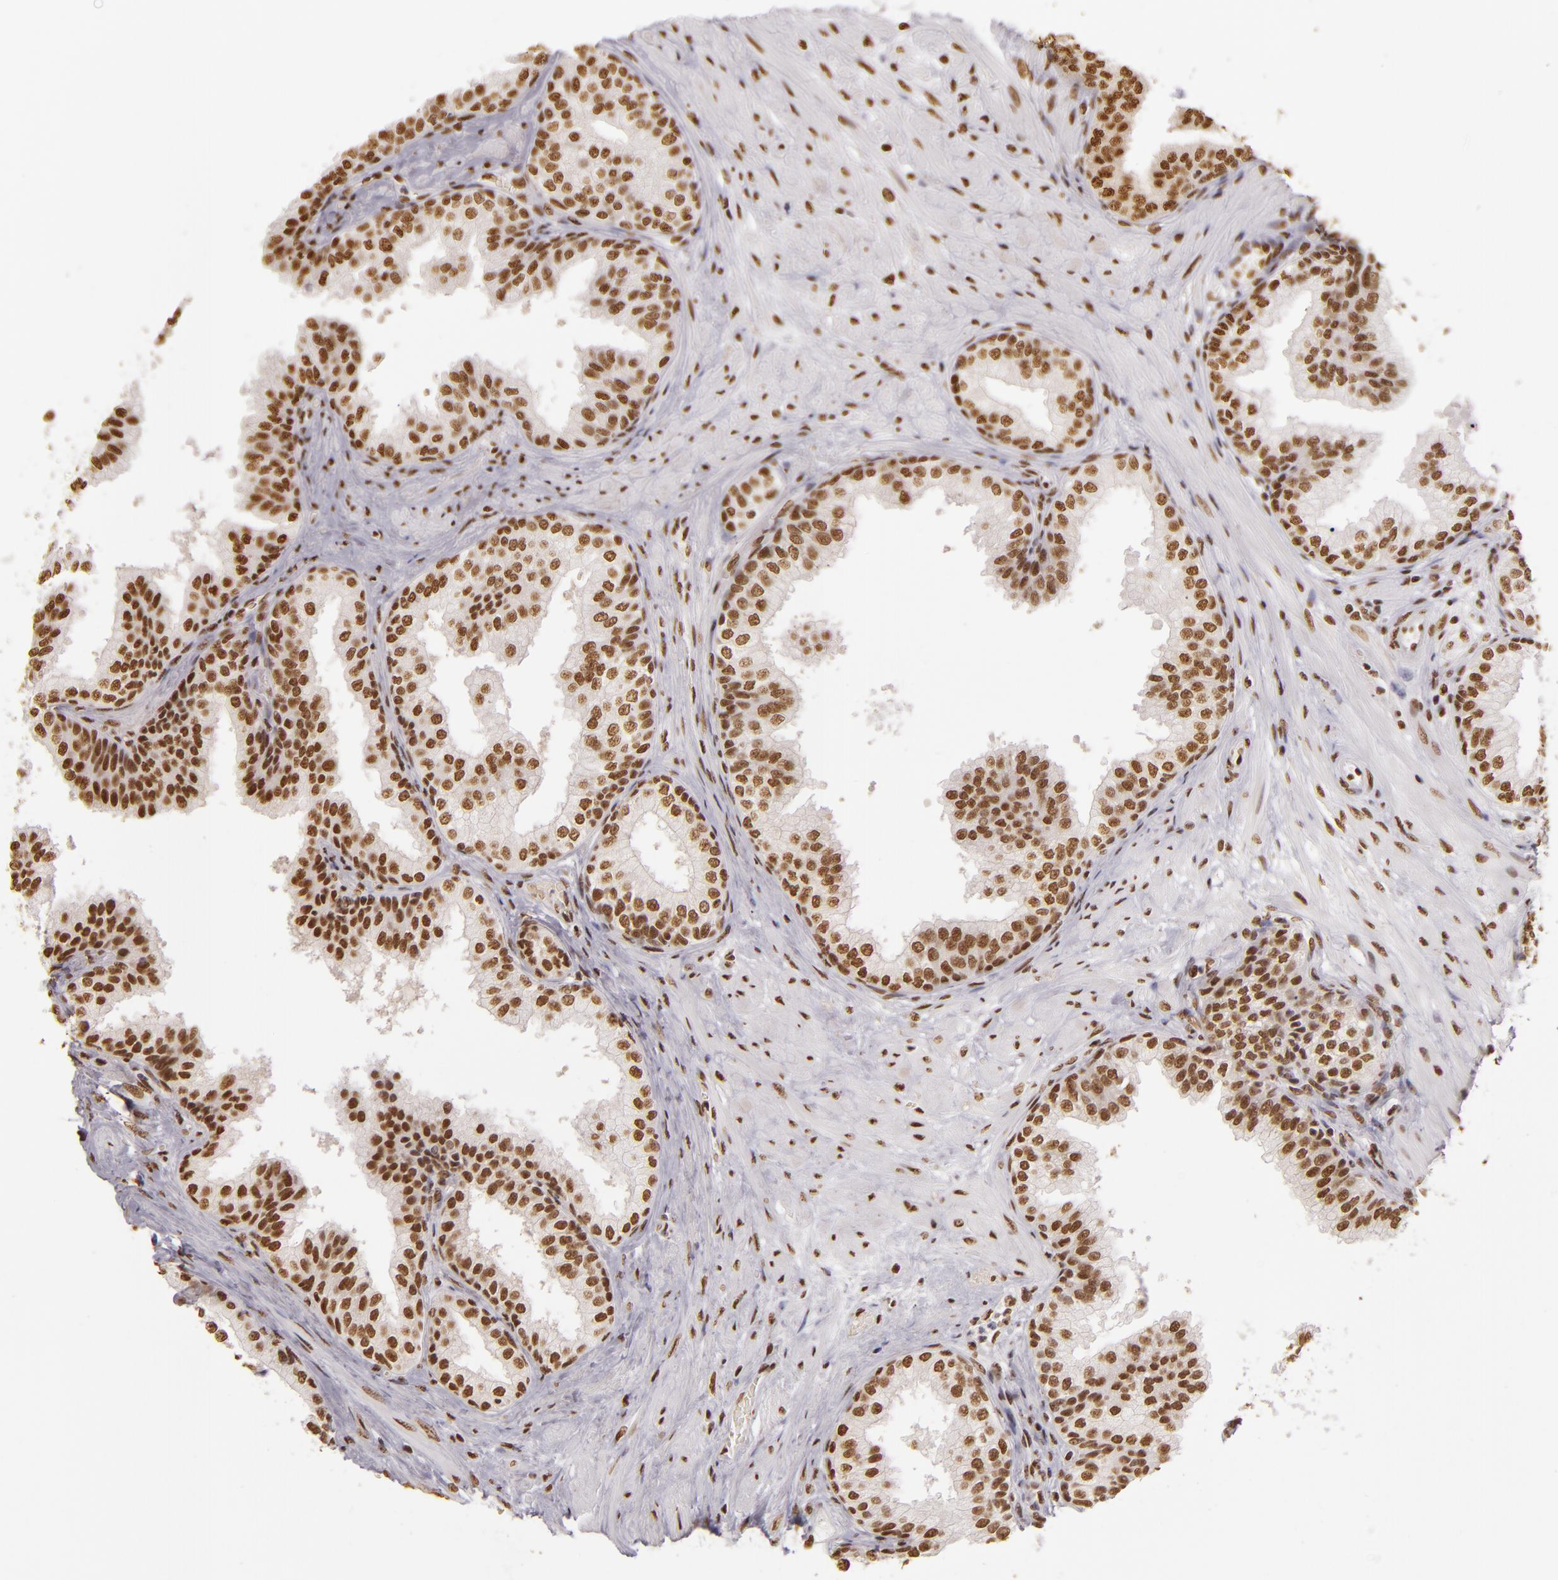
{"staining": {"intensity": "moderate", "quantity": ">75%", "location": "nuclear"}, "tissue": "prostate", "cell_type": "Glandular cells", "image_type": "normal", "snomed": [{"axis": "morphology", "description": "Normal tissue, NOS"}, {"axis": "topography", "description": "Prostate"}], "caption": "Human prostate stained with a brown dye shows moderate nuclear positive staining in approximately >75% of glandular cells.", "gene": "PAPOLA", "patient": {"sex": "male", "age": 60}}